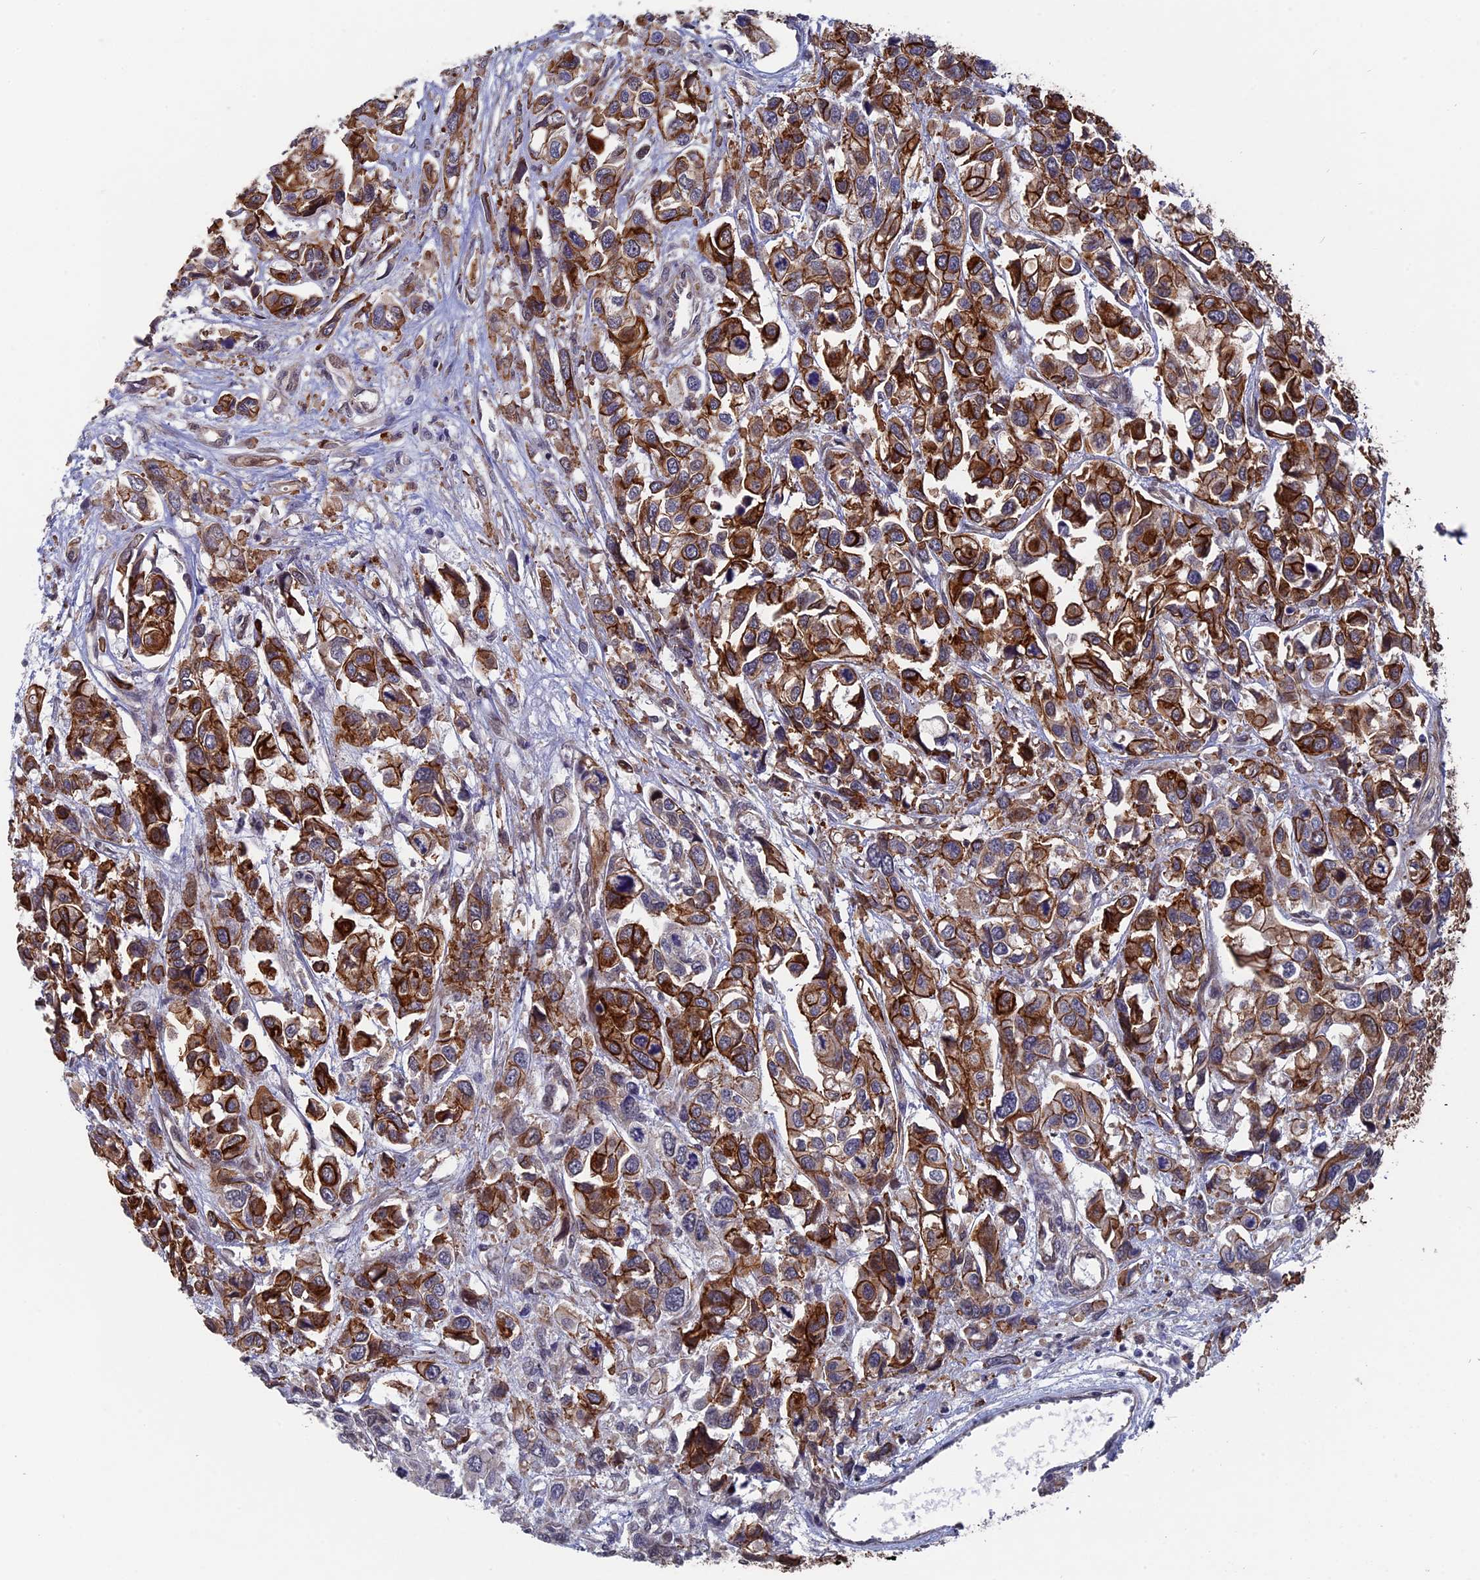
{"staining": {"intensity": "strong", "quantity": "25%-75%", "location": "cytoplasmic/membranous"}, "tissue": "urothelial cancer", "cell_type": "Tumor cells", "image_type": "cancer", "snomed": [{"axis": "morphology", "description": "Urothelial carcinoma, High grade"}, {"axis": "topography", "description": "Urinary bladder"}], "caption": "Protein staining displays strong cytoplasmic/membranous expression in about 25%-75% of tumor cells in high-grade urothelial carcinoma.", "gene": "NOSIP", "patient": {"sex": "male", "age": 67}}